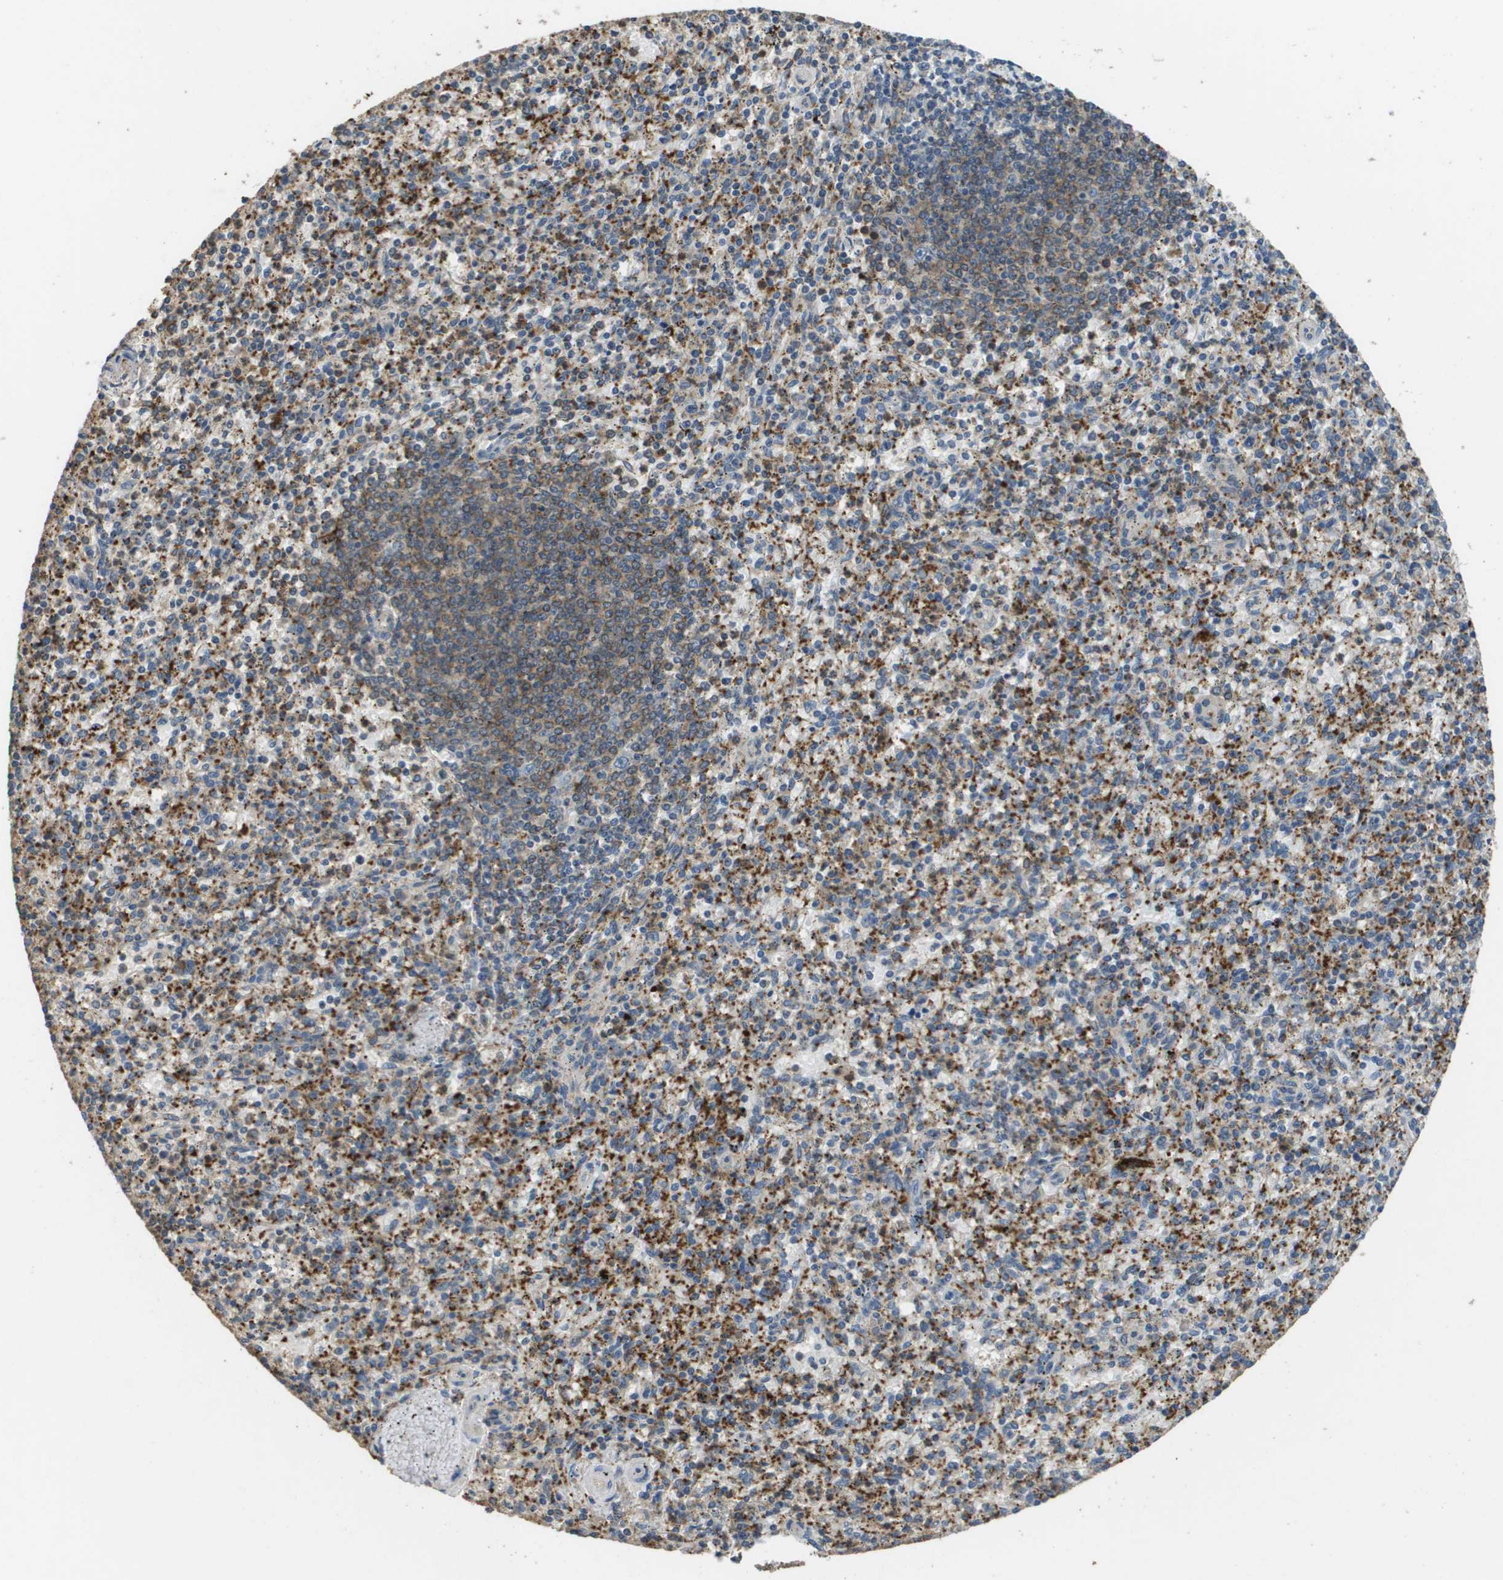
{"staining": {"intensity": "strong", "quantity": ">75%", "location": "cytoplasmic/membranous"}, "tissue": "spleen", "cell_type": "Cells in red pulp", "image_type": "normal", "snomed": [{"axis": "morphology", "description": "Normal tissue, NOS"}, {"axis": "topography", "description": "Spleen"}], "caption": "IHC of benign spleen exhibits high levels of strong cytoplasmic/membranous positivity in about >75% of cells in red pulp.", "gene": "RAB27B", "patient": {"sex": "male", "age": 72}}